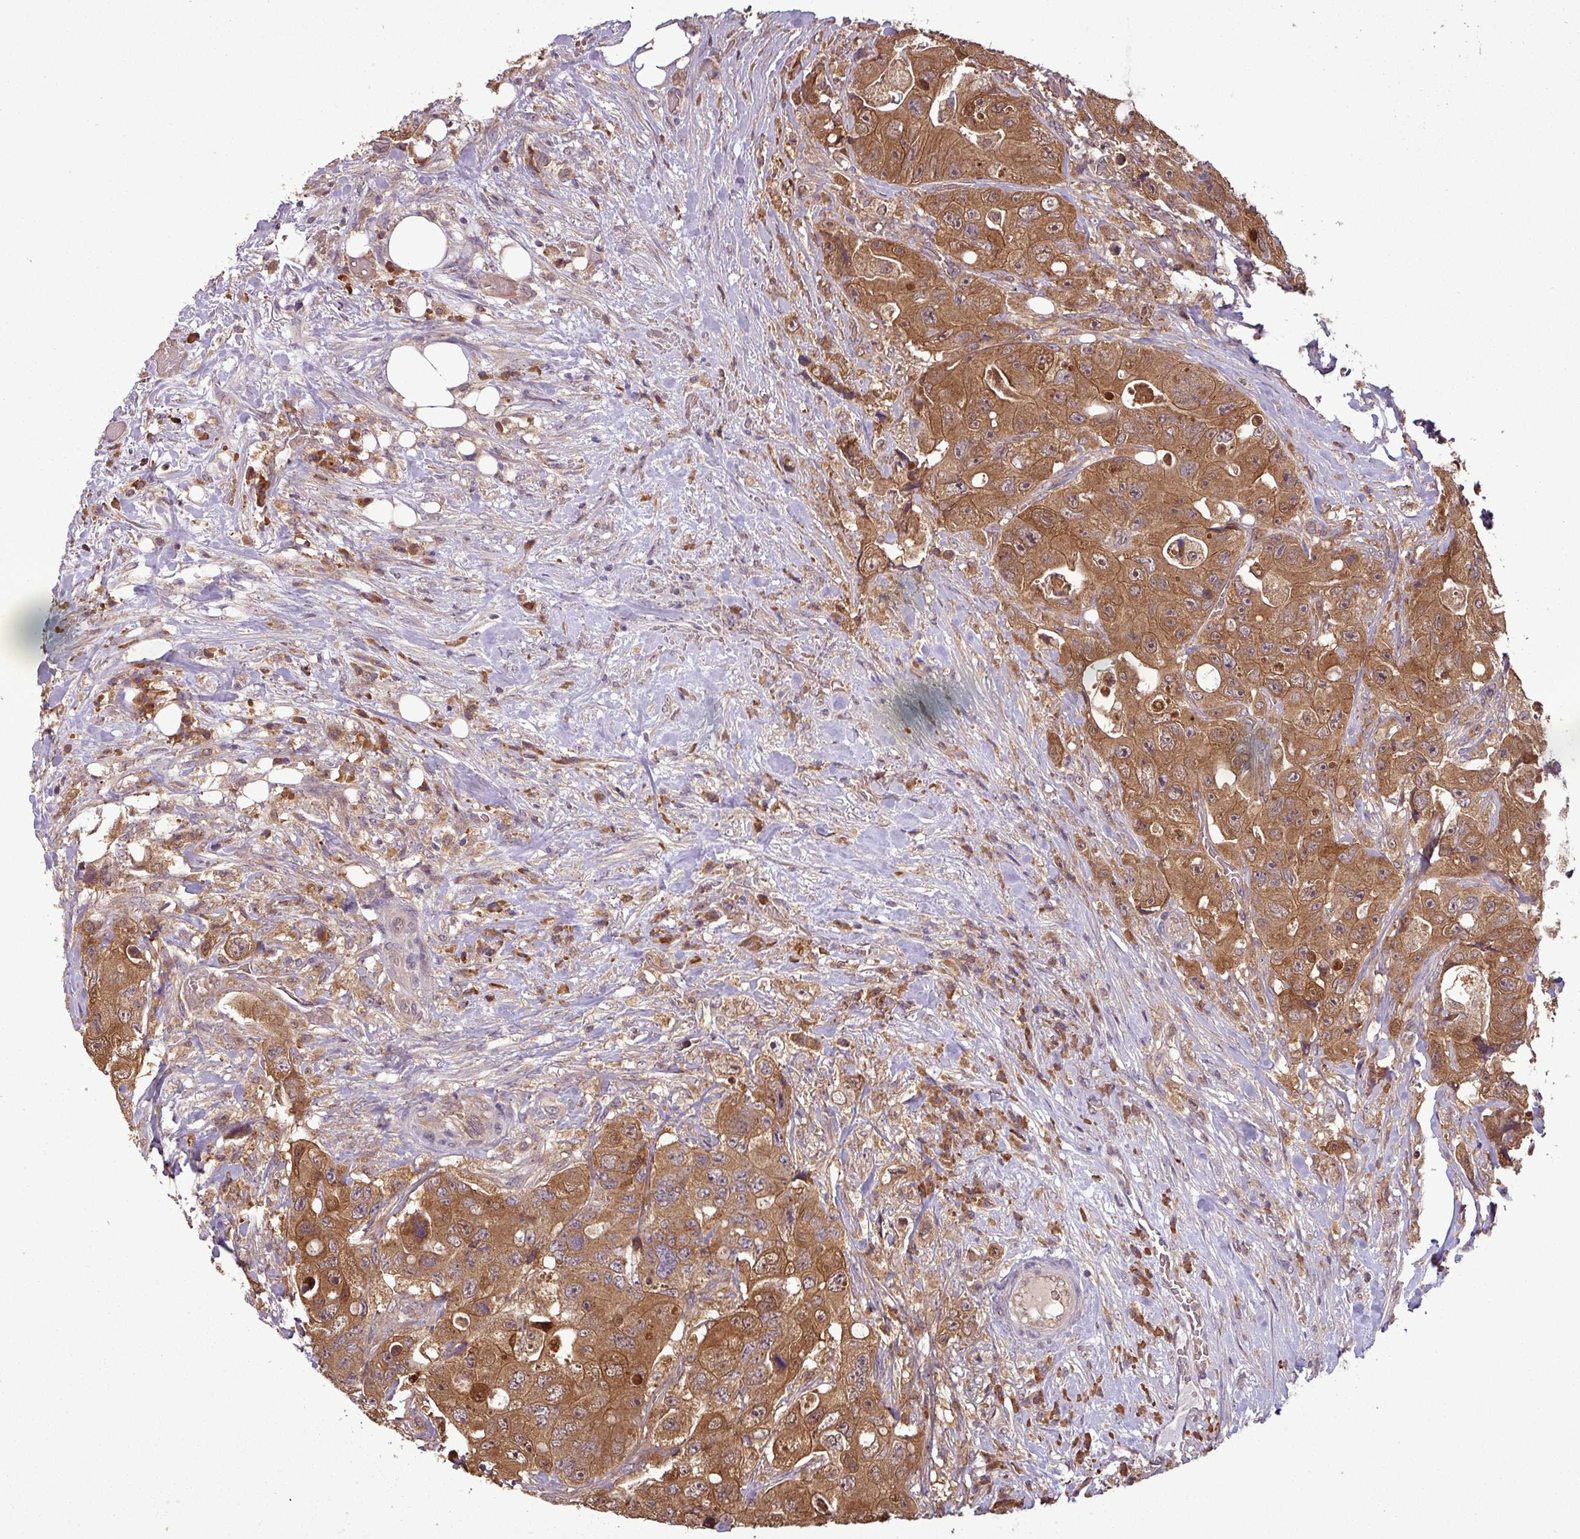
{"staining": {"intensity": "moderate", "quantity": ">75%", "location": "cytoplasmic/membranous"}, "tissue": "colorectal cancer", "cell_type": "Tumor cells", "image_type": "cancer", "snomed": [{"axis": "morphology", "description": "Adenocarcinoma, NOS"}, {"axis": "topography", "description": "Colon"}], "caption": "Immunohistochemistry (IHC) (DAB (3,3'-diaminobenzidine)) staining of colorectal cancer demonstrates moderate cytoplasmic/membranous protein expression in approximately >75% of tumor cells.", "gene": "NT5C3A", "patient": {"sex": "female", "age": 46}}